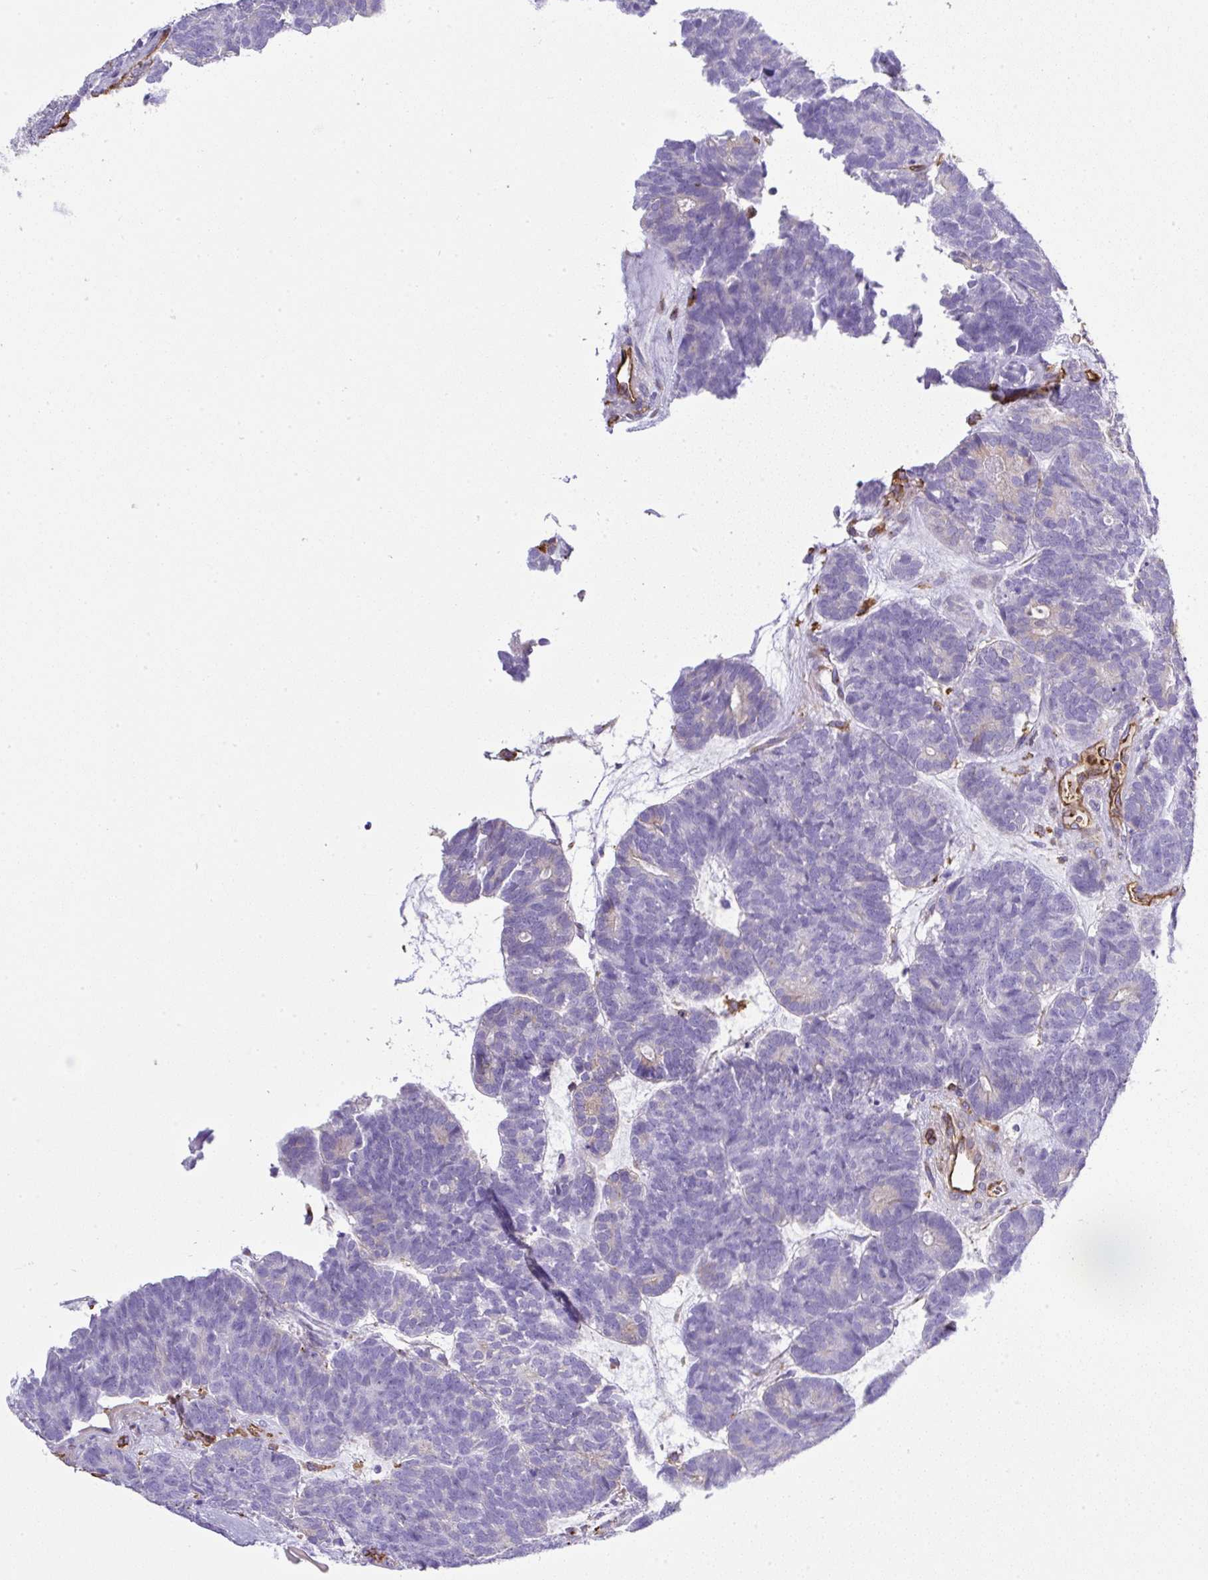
{"staining": {"intensity": "negative", "quantity": "none", "location": "none"}, "tissue": "head and neck cancer", "cell_type": "Tumor cells", "image_type": "cancer", "snomed": [{"axis": "morphology", "description": "Adenocarcinoma, NOS"}, {"axis": "topography", "description": "Head-Neck"}], "caption": "Tumor cells show no significant protein staining in head and neck cancer (adenocarcinoma).", "gene": "MAGEB5", "patient": {"sex": "female", "age": 81}}